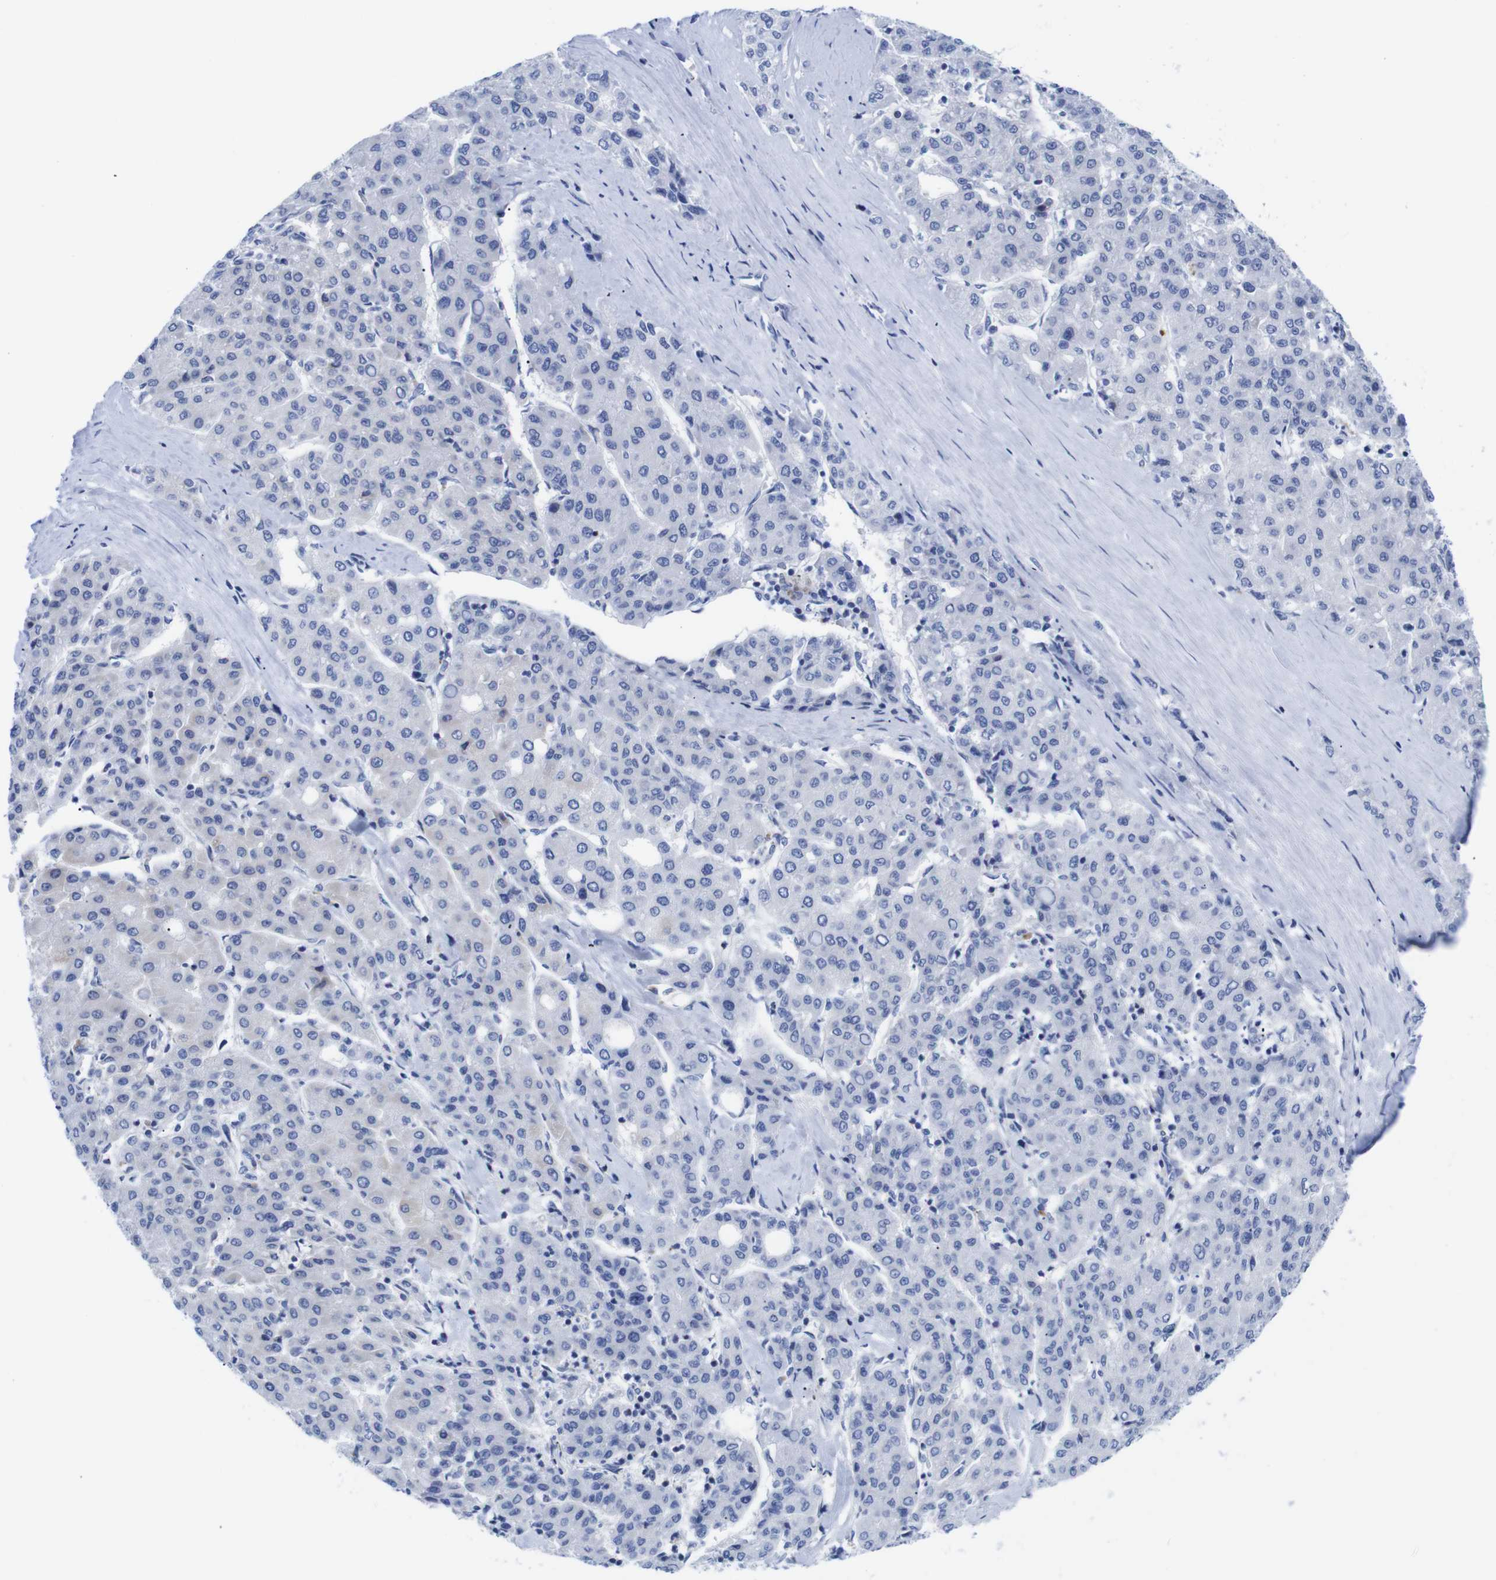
{"staining": {"intensity": "negative", "quantity": "none", "location": "none"}, "tissue": "liver cancer", "cell_type": "Tumor cells", "image_type": "cancer", "snomed": [{"axis": "morphology", "description": "Carcinoma, Hepatocellular, NOS"}, {"axis": "topography", "description": "Liver"}], "caption": "Human liver cancer stained for a protein using immunohistochemistry demonstrates no staining in tumor cells.", "gene": "LRRC55", "patient": {"sex": "male", "age": 65}}